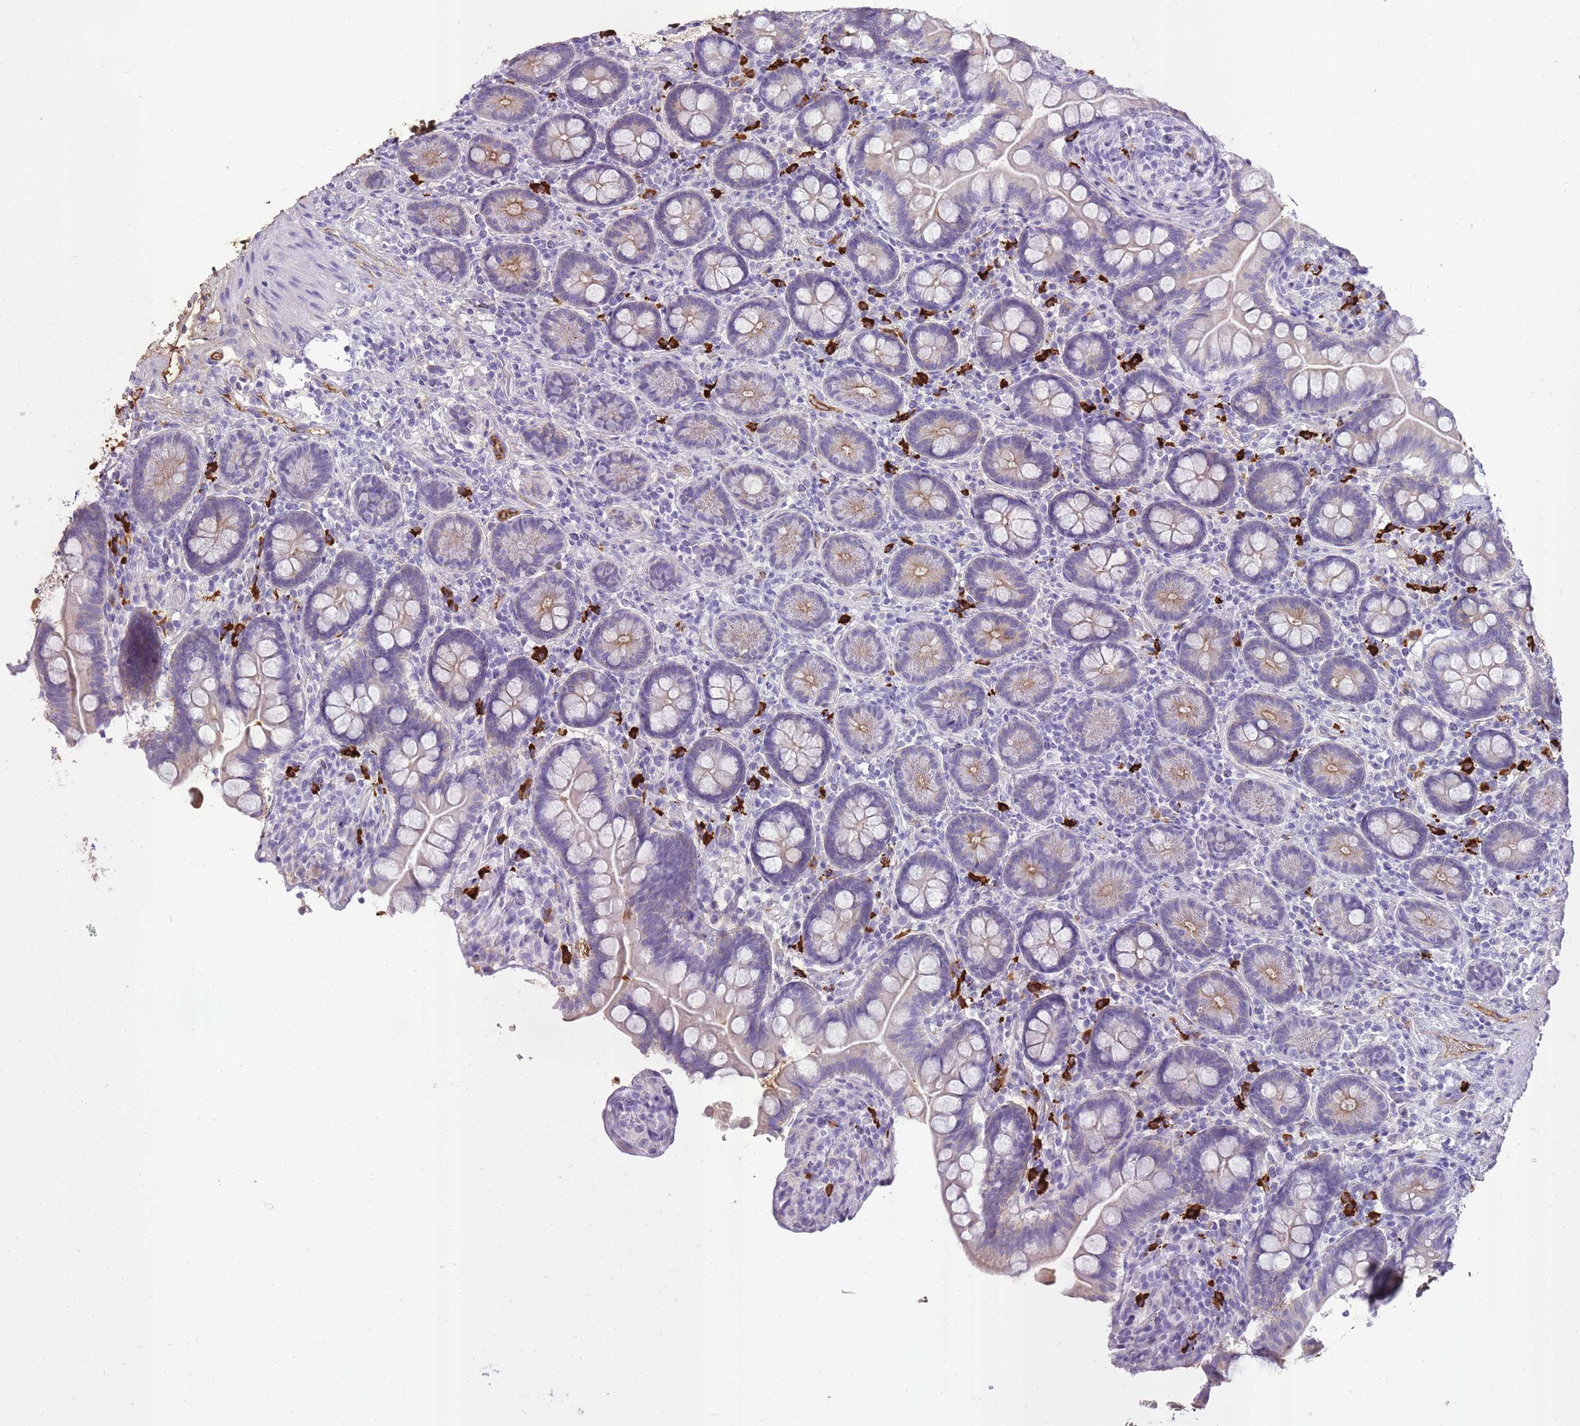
{"staining": {"intensity": "weak", "quantity": "<25%", "location": "cytoplasmic/membranous"}, "tissue": "small intestine", "cell_type": "Glandular cells", "image_type": "normal", "snomed": [{"axis": "morphology", "description": "Normal tissue, NOS"}, {"axis": "topography", "description": "Small intestine"}], "caption": "A high-resolution photomicrograph shows immunohistochemistry staining of benign small intestine, which displays no significant positivity in glandular cells. (DAB (3,3'-diaminobenzidine) IHC with hematoxylin counter stain).", "gene": "IGKV1", "patient": {"sex": "female", "age": 64}}